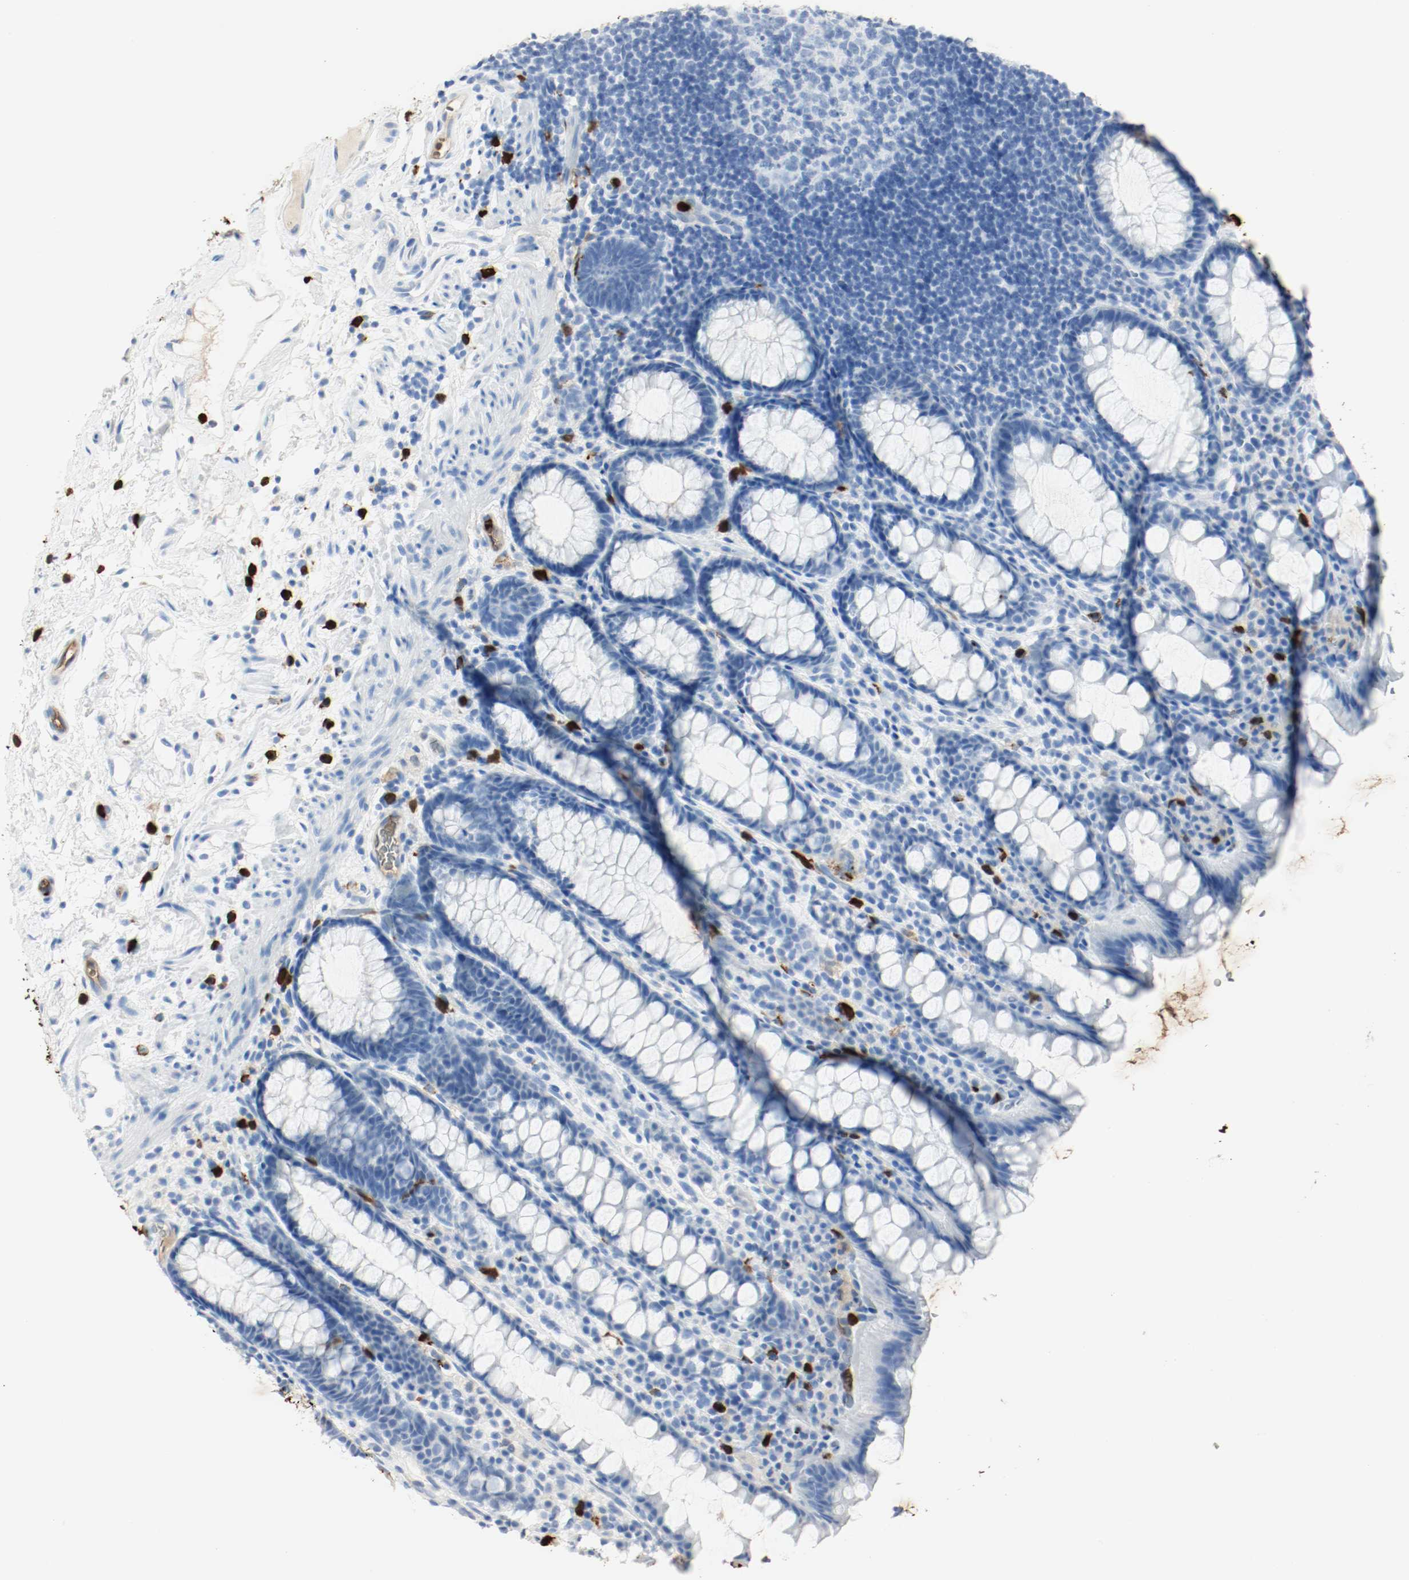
{"staining": {"intensity": "negative", "quantity": "none", "location": "none"}, "tissue": "rectum", "cell_type": "Glandular cells", "image_type": "normal", "snomed": [{"axis": "morphology", "description": "Normal tissue, NOS"}, {"axis": "topography", "description": "Rectum"}], "caption": "Image shows no significant protein staining in glandular cells of normal rectum.", "gene": "S100A9", "patient": {"sex": "male", "age": 92}}